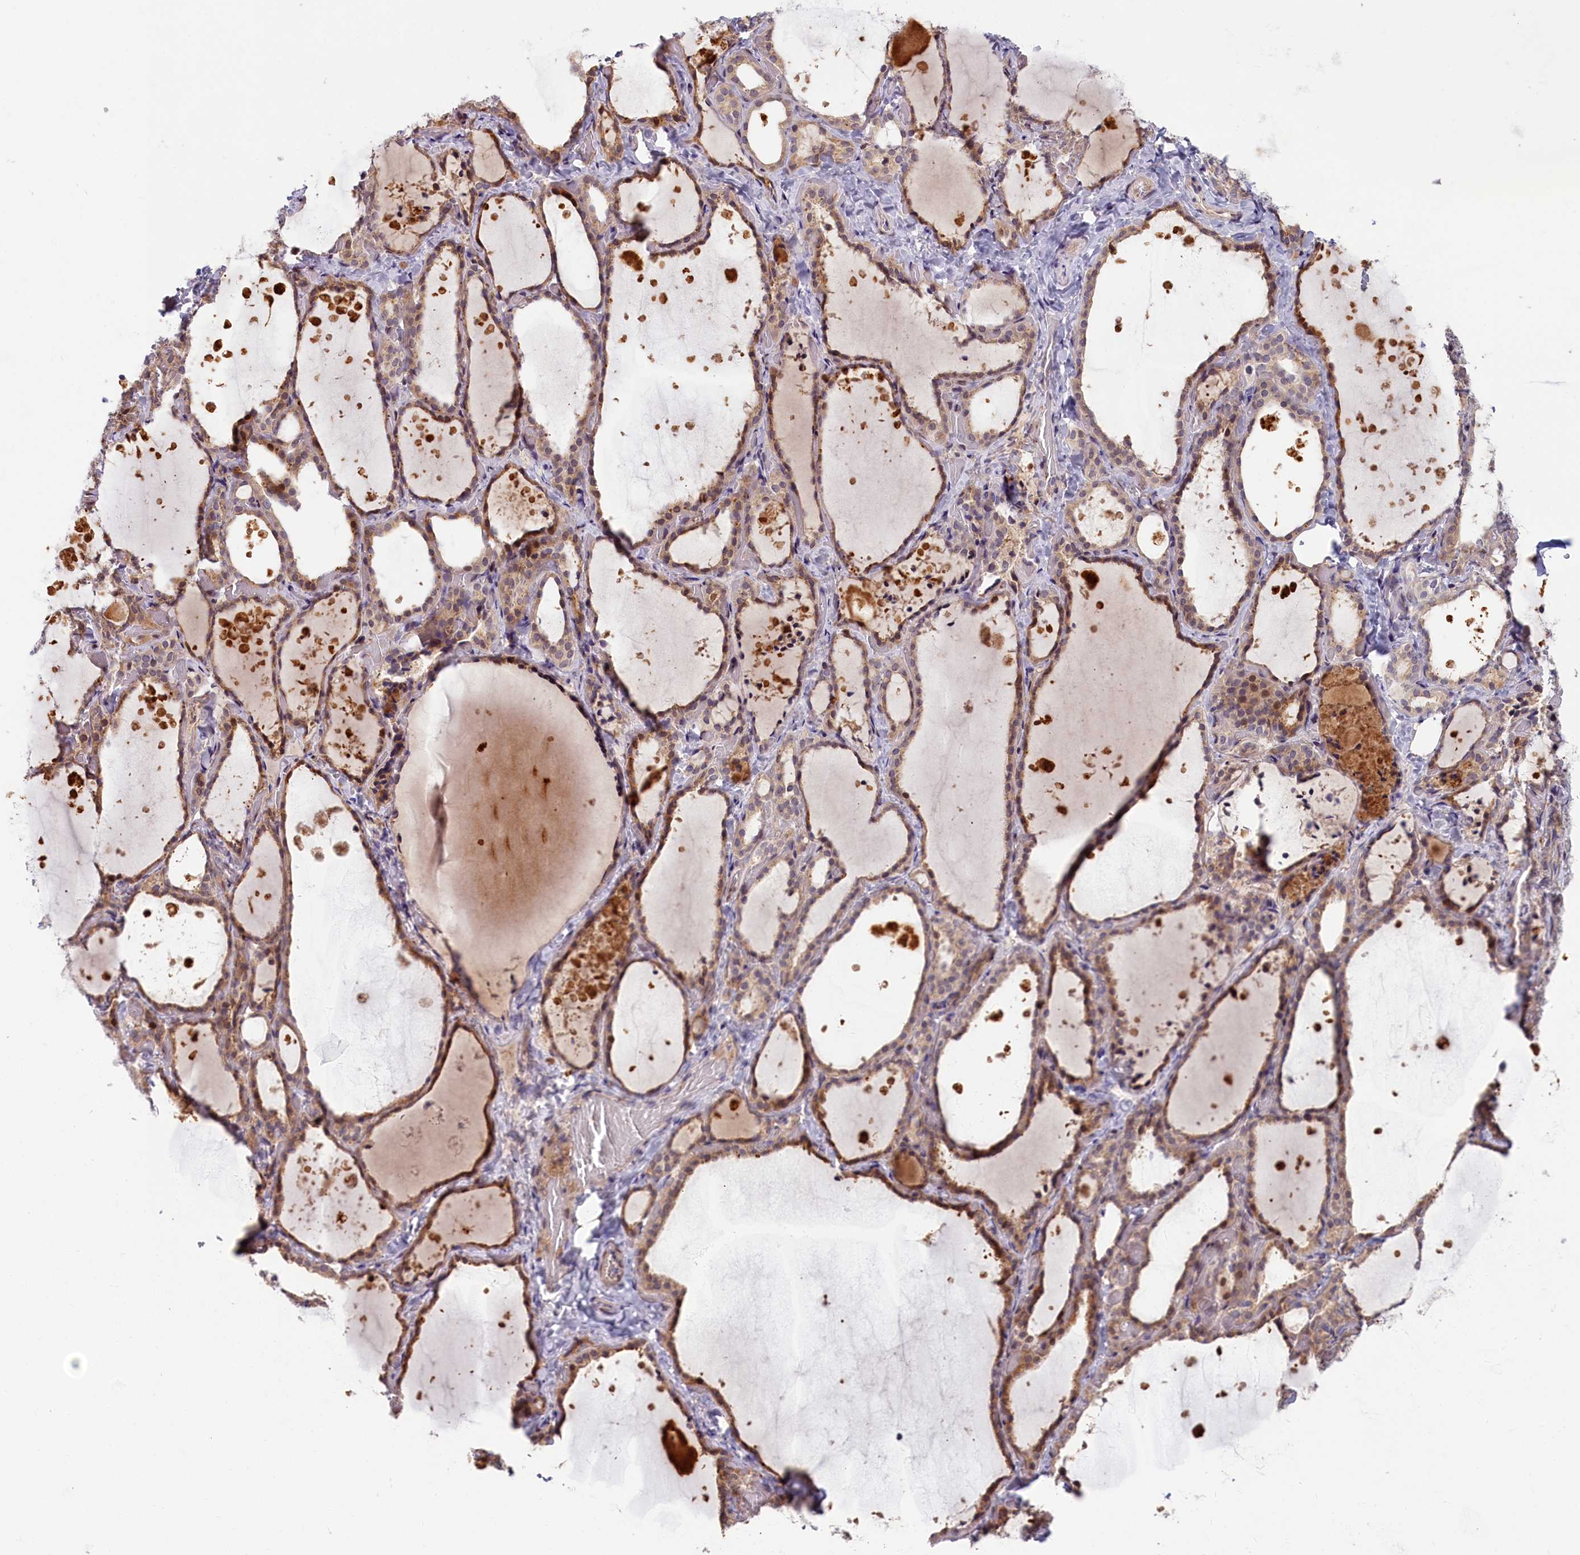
{"staining": {"intensity": "moderate", "quantity": "25%-75%", "location": "cytoplasmic/membranous,nuclear"}, "tissue": "thyroid gland", "cell_type": "Glandular cells", "image_type": "normal", "snomed": [{"axis": "morphology", "description": "Normal tissue, NOS"}, {"axis": "topography", "description": "Thyroid gland"}], "caption": "Brown immunohistochemical staining in unremarkable human thyroid gland reveals moderate cytoplasmic/membranous,nuclear positivity in approximately 25%-75% of glandular cells.", "gene": "CHST12", "patient": {"sex": "female", "age": 44}}